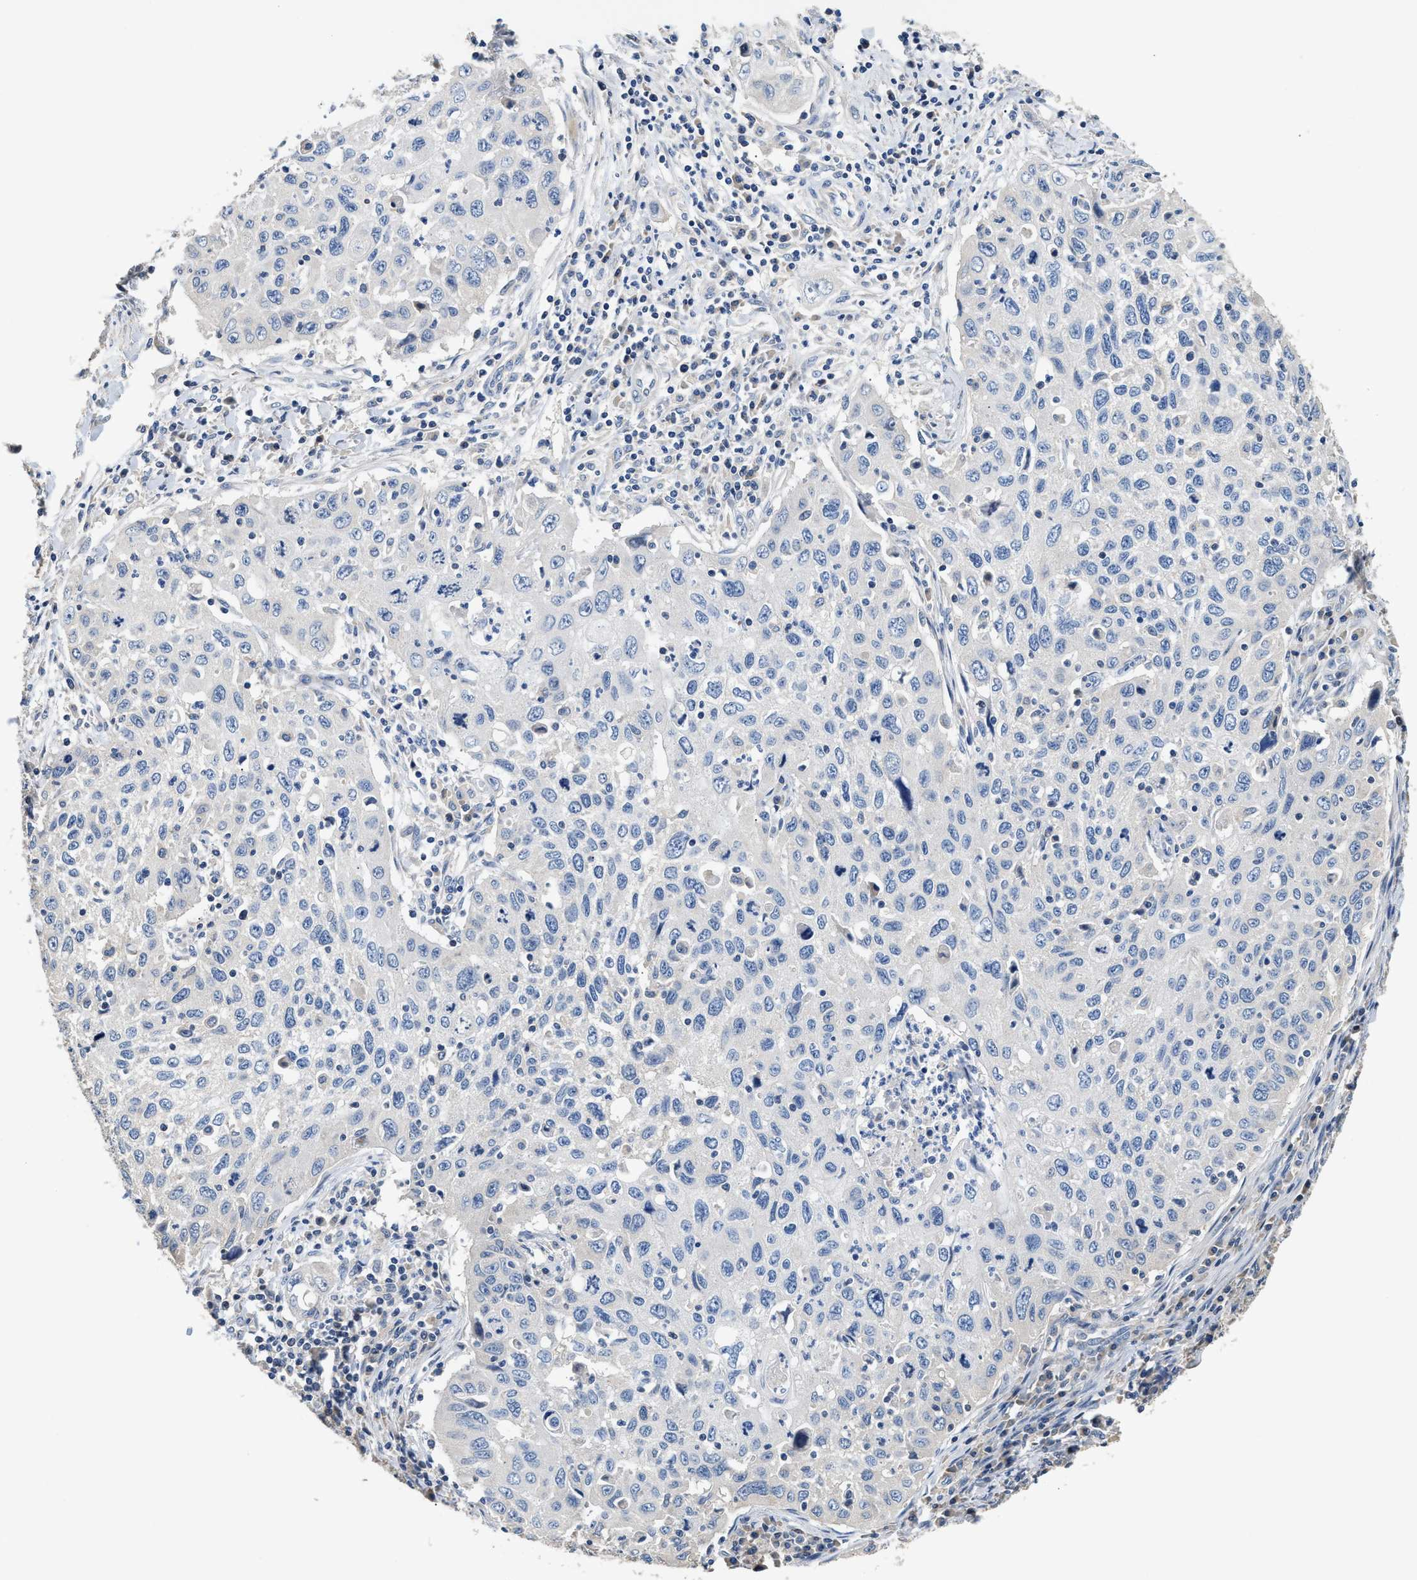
{"staining": {"intensity": "negative", "quantity": "none", "location": "none"}, "tissue": "cervical cancer", "cell_type": "Tumor cells", "image_type": "cancer", "snomed": [{"axis": "morphology", "description": "Squamous cell carcinoma, NOS"}, {"axis": "topography", "description": "Cervix"}], "caption": "Photomicrograph shows no significant protein positivity in tumor cells of cervical squamous cell carcinoma.", "gene": "IL17RC", "patient": {"sex": "female", "age": 53}}